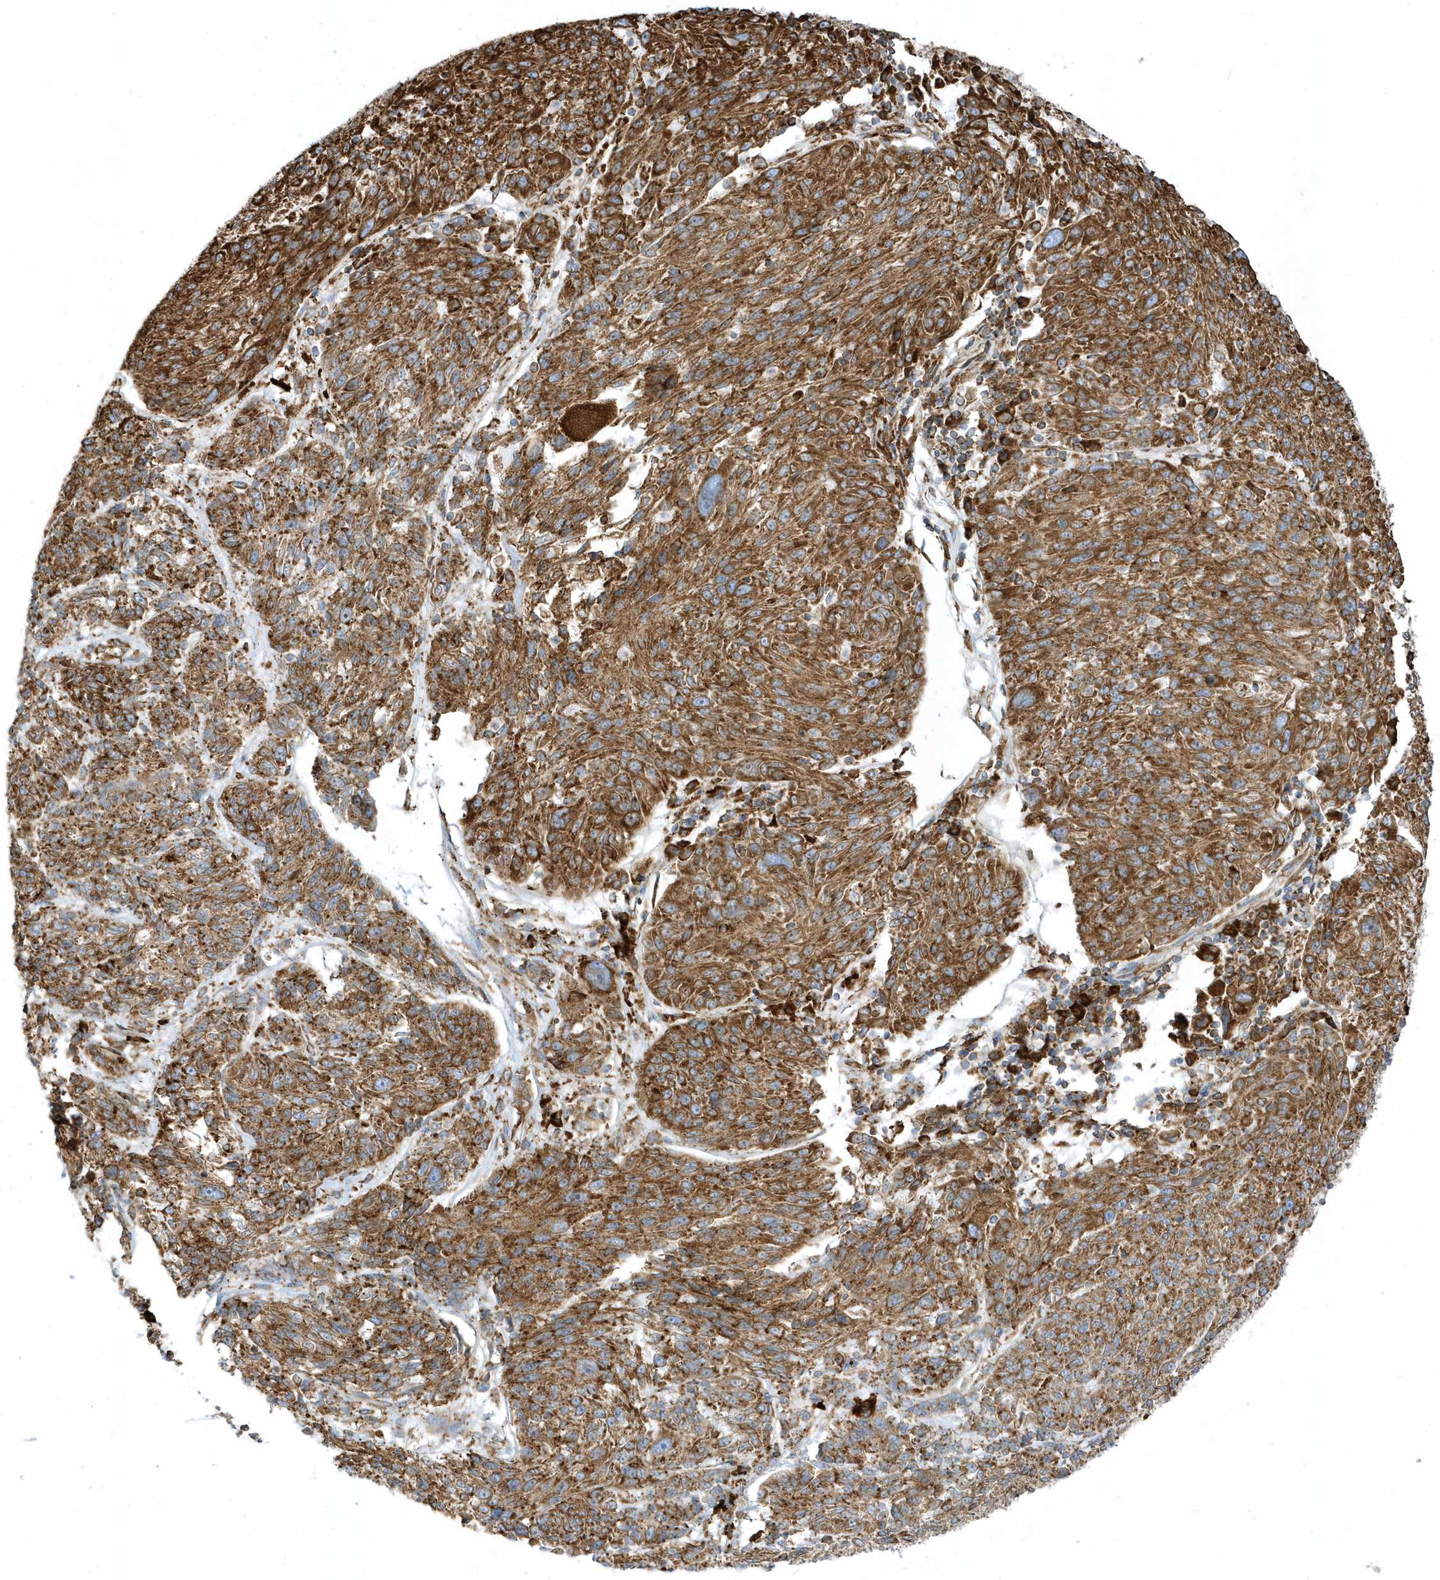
{"staining": {"intensity": "strong", "quantity": ">75%", "location": "cytoplasmic/membranous"}, "tissue": "melanoma", "cell_type": "Tumor cells", "image_type": "cancer", "snomed": [{"axis": "morphology", "description": "Malignant melanoma, NOS"}, {"axis": "topography", "description": "Skin"}], "caption": "Strong cytoplasmic/membranous positivity for a protein is appreciated in approximately >75% of tumor cells of melanoma using IHC.", "gene": "PDIA6", "patient": {"sex": "male", "age": 53}}